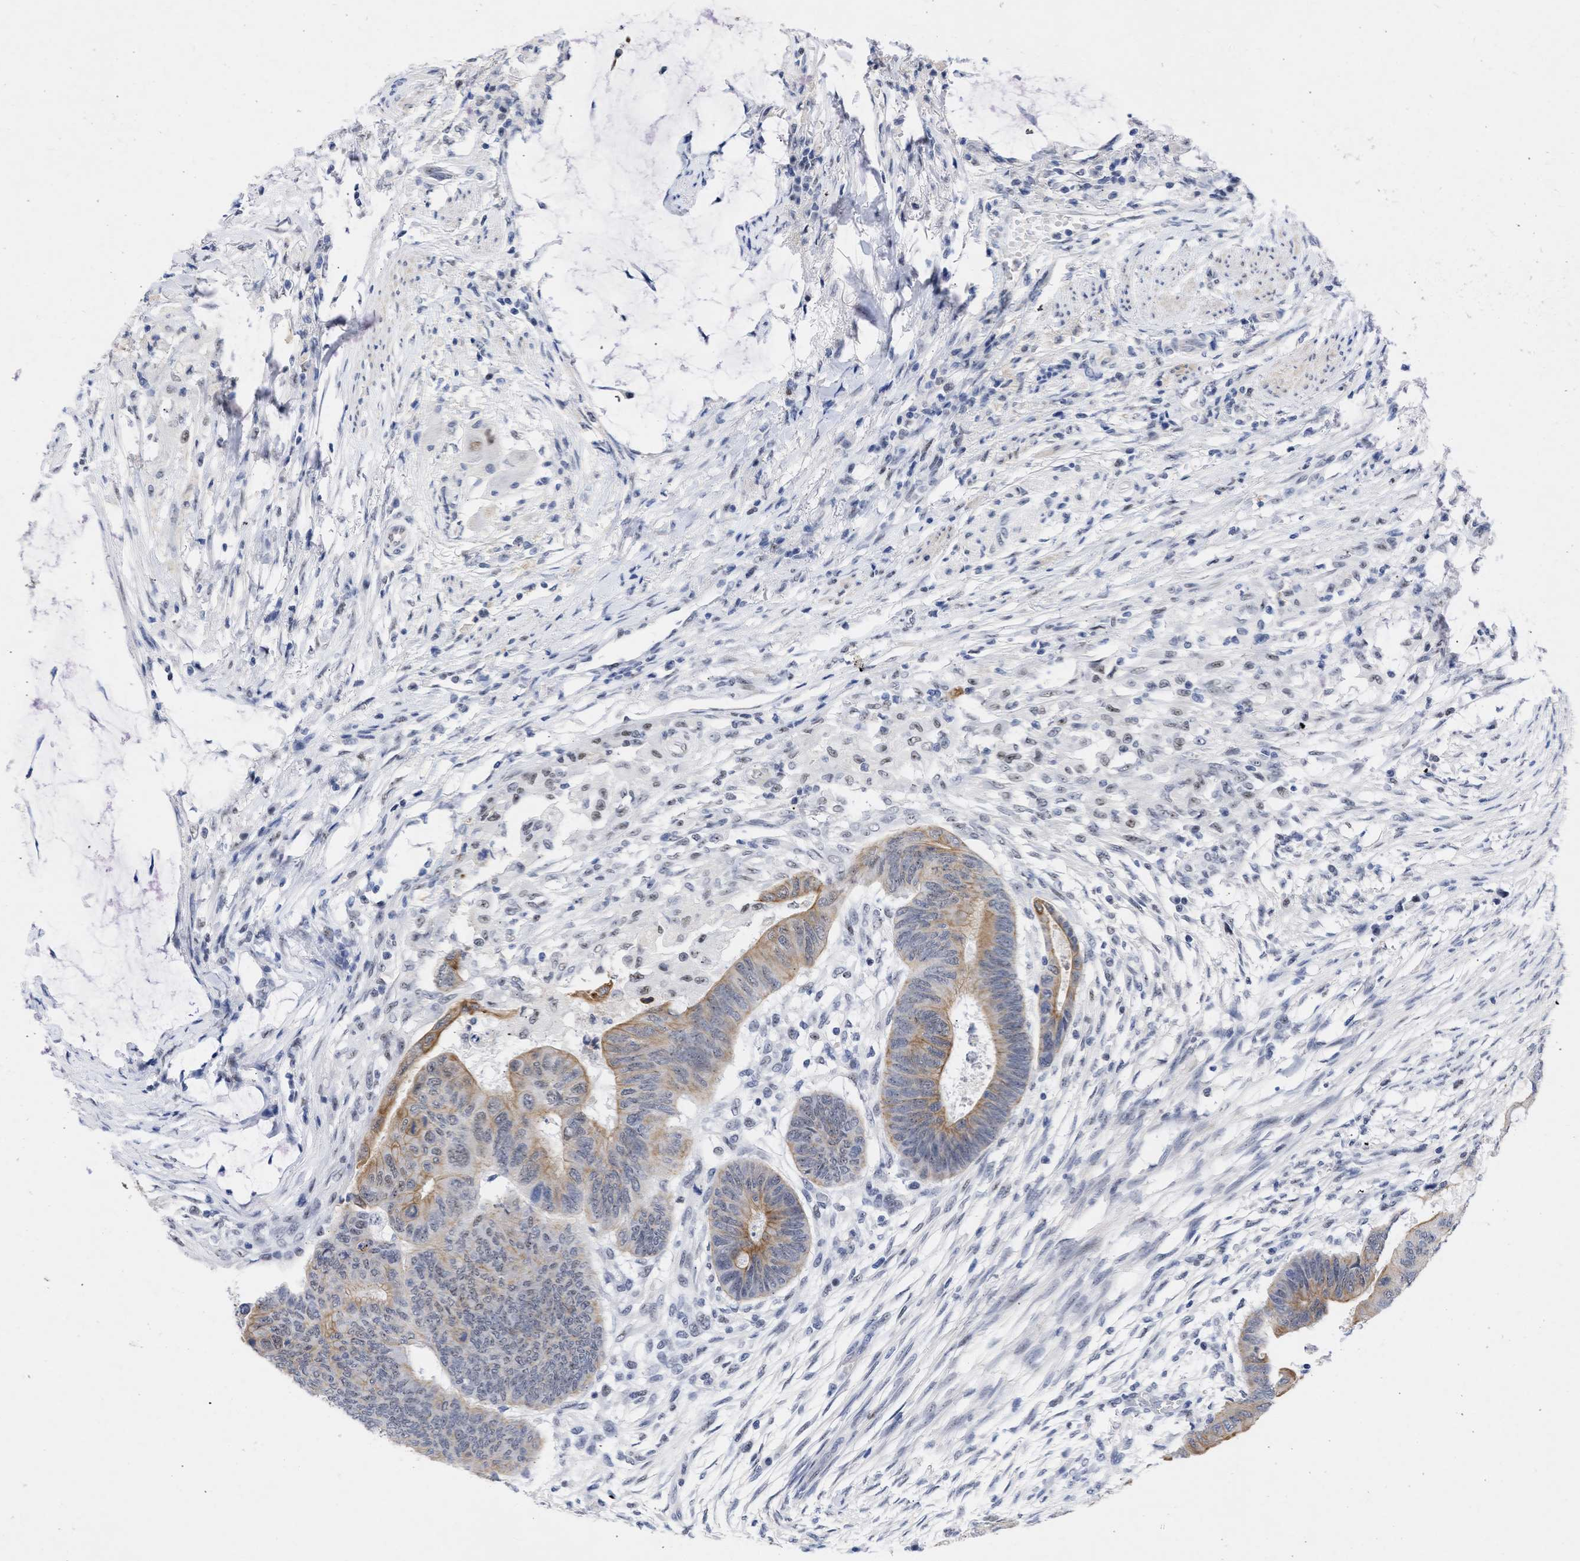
{"staining": {"intensity": "moderate", "quantity": ">75%", "location": "cytoplasmic/membranous"}, "tissue": "colorectal cancer", "cell_type": "Tumor cells", "image_type": "cancer", "snomed": [{"axis": "morphology", "description": "Normal tissue, NOS"}, {"axis": "morphology", "description": "Adenocarcinoma, NOS"}, {"axis": "topography", "description": "Rectum"}, {"axis": "topography", "description": "Peripheral nerve tissue"}], "caption": "An IHC histopathology image of neoplastic tissue is shown. Protein staining in brown labels moderate cytoplasmic/membranous positivity in colorectal adenocarcinoma within tumor cells.", "gene": "DDX41", "patient": {"sex": "male", "age": 92}}